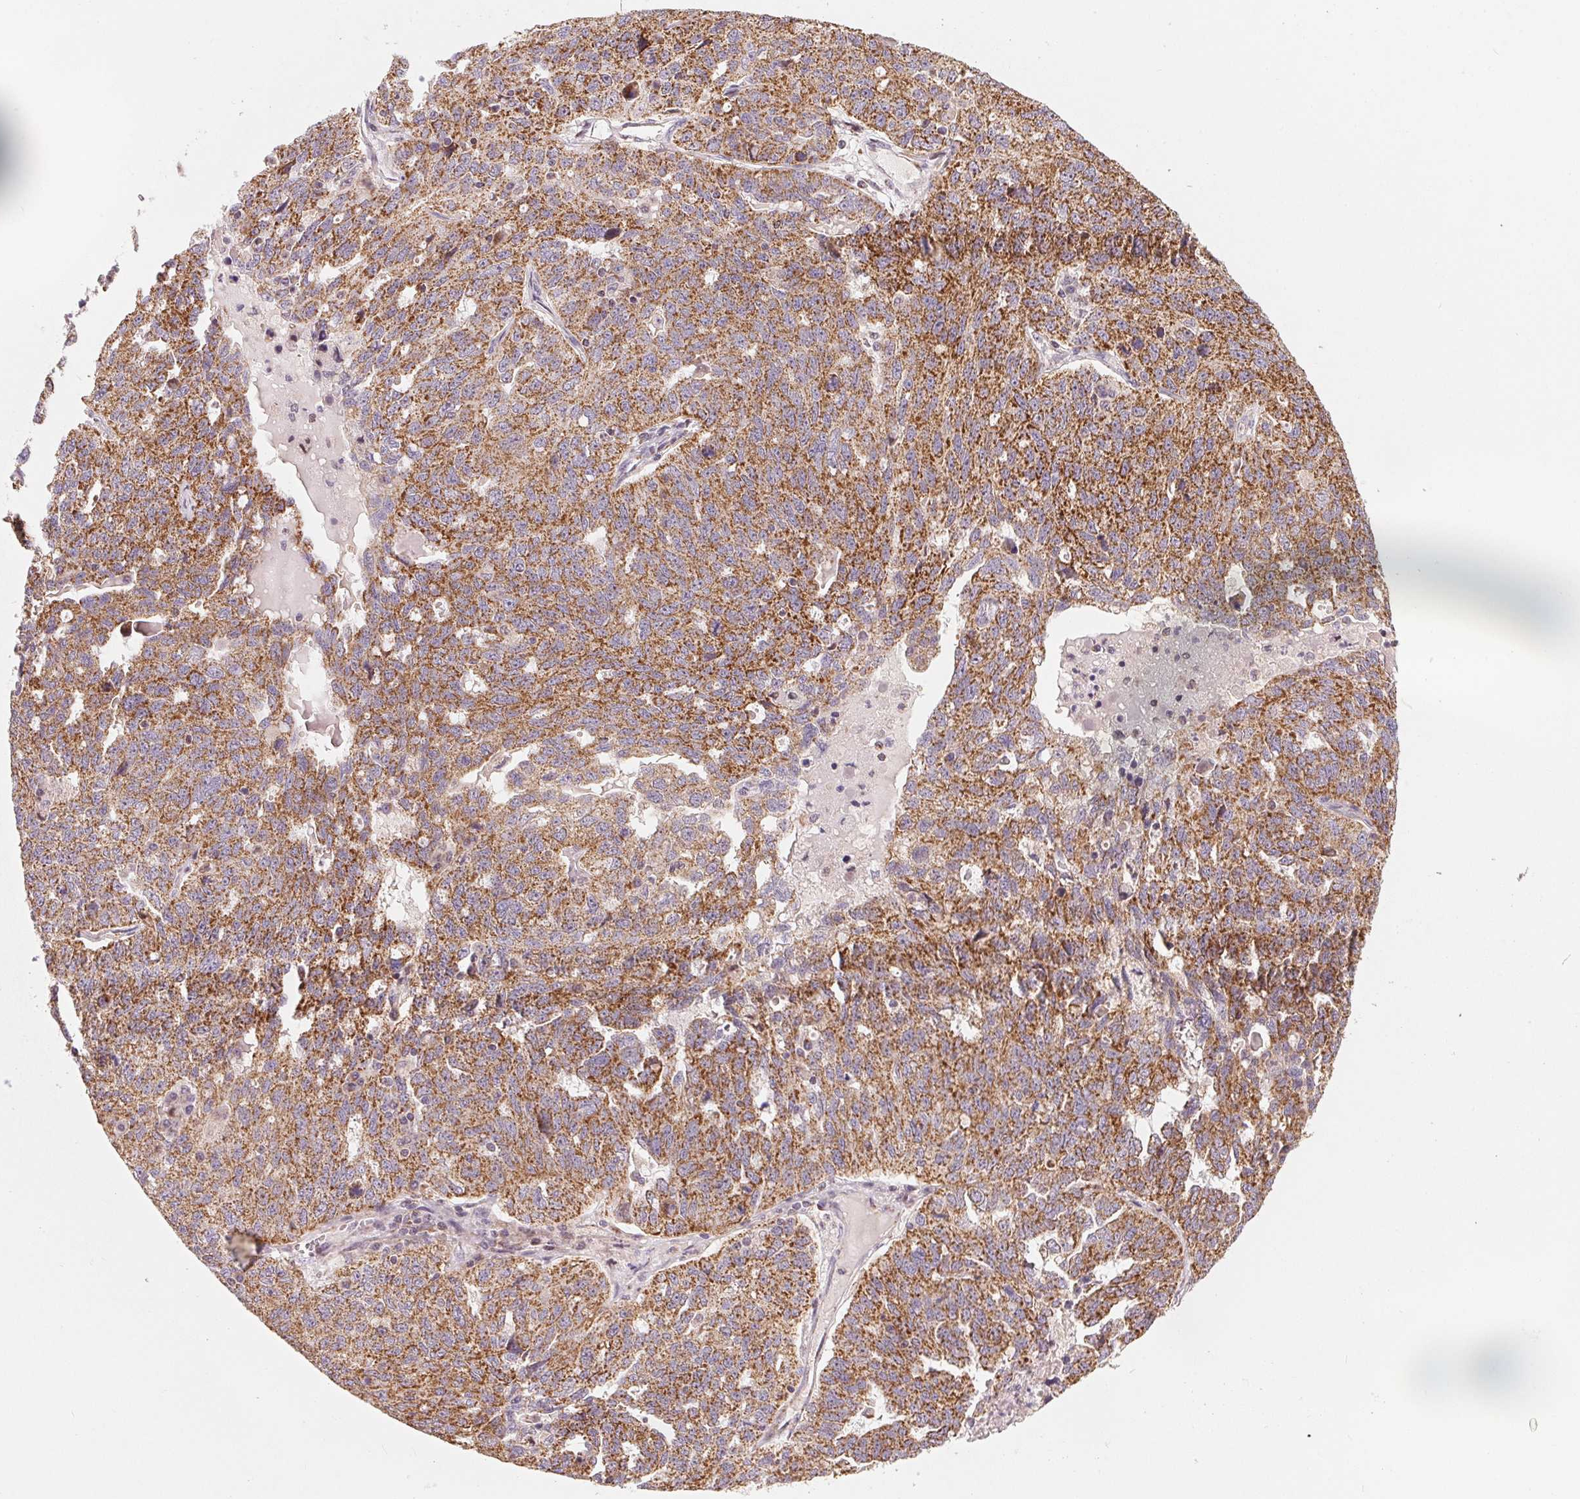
{"staining": {"intensity": "moderate", "quantity": ">75%", "location": "cytoplasmic/membranous"}, "tissue": "ovarian cancer", "cell_type": "Tumor cells", "image_type": "cancer", "snomed": [{"axis": "morphology", "description": "Cystadenocarcinoma, serous, NOS"}, {"axis": "topography", "description": "Ovary"}], "caption": "Approximately >75% of tumor cells in ovarian cancer demonstrate moderate cytoplasmic/membranous protein staining as visualized by brown immunohistochemical staining.", "gene": "COQ7", "patient": {"sex": "female", "age": 71}}